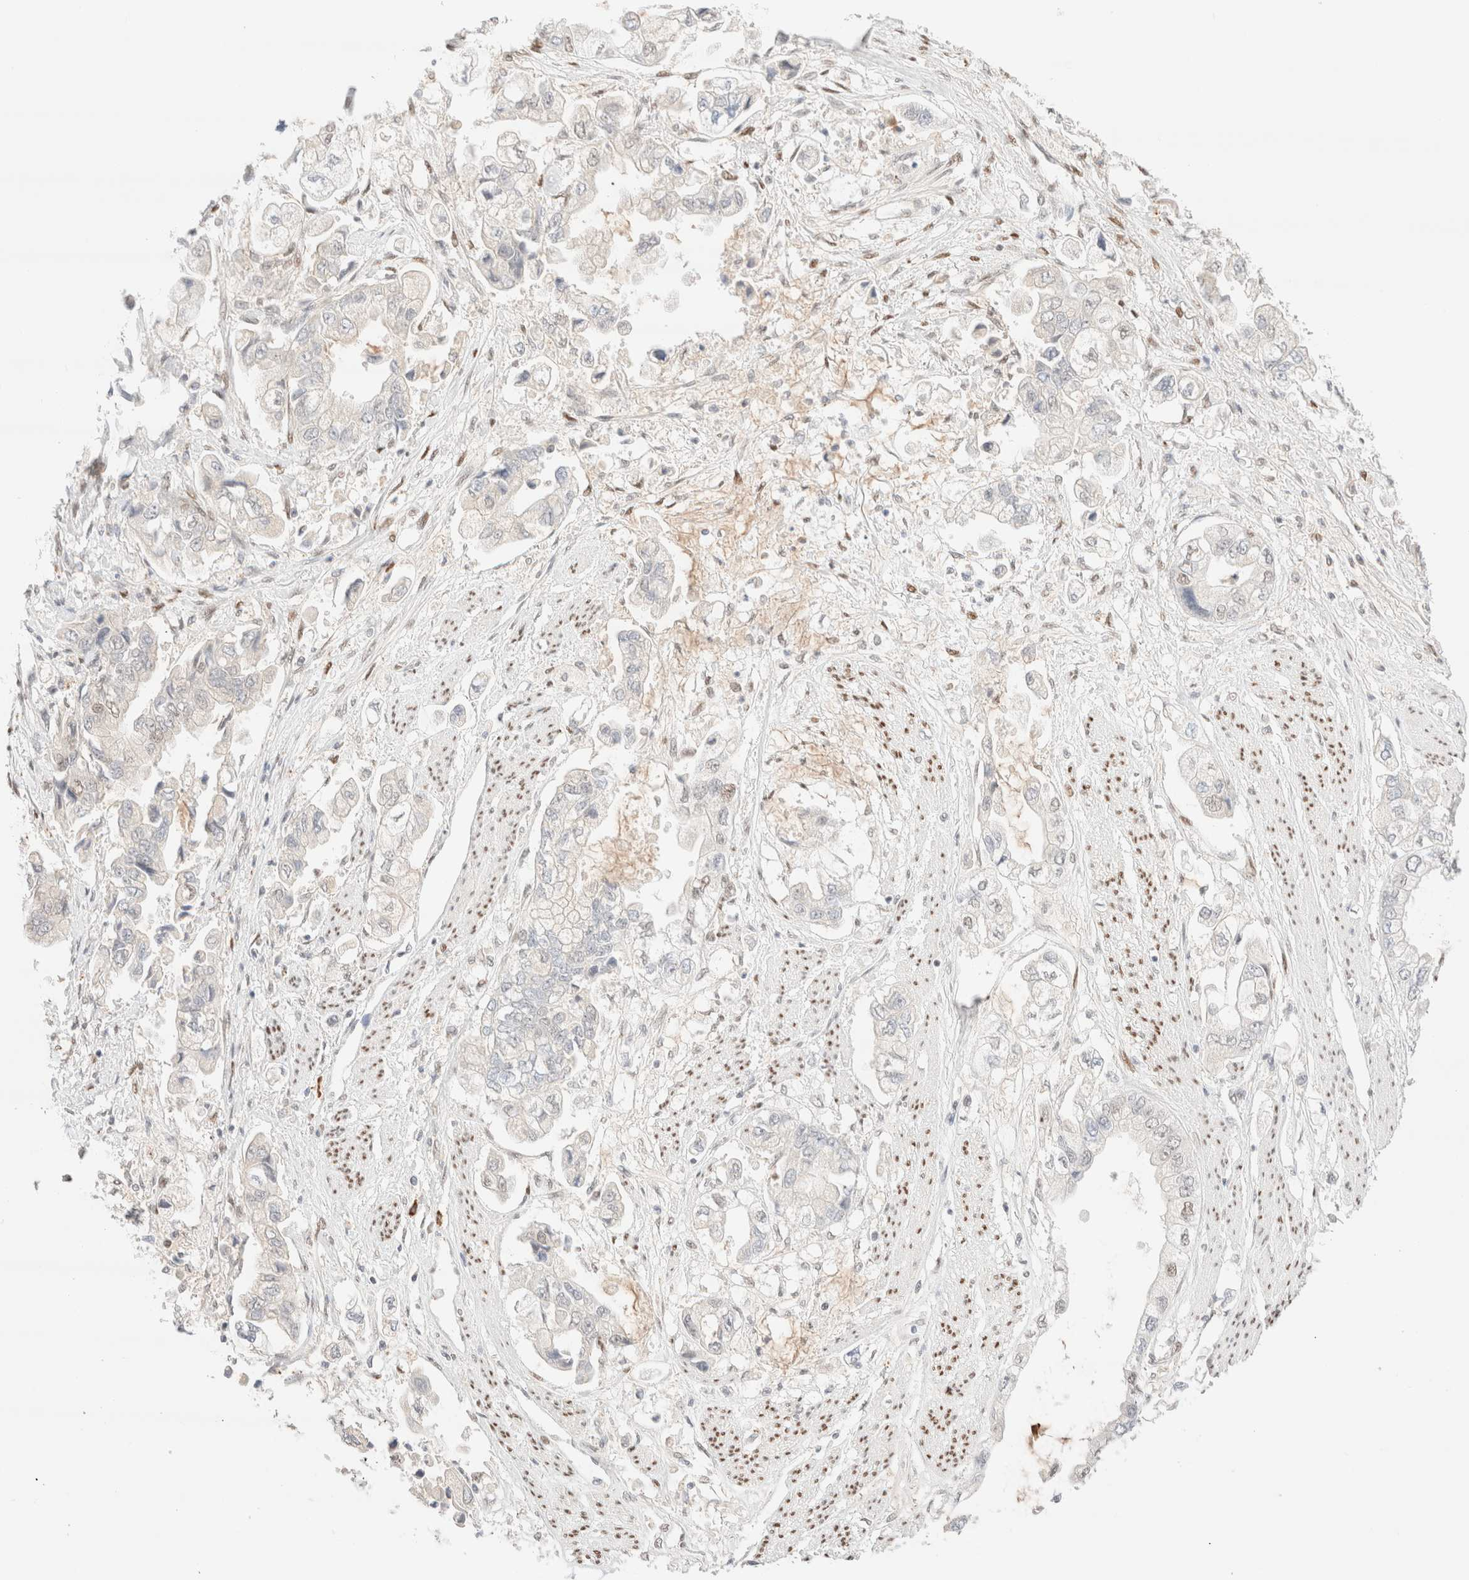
{"staining": {"intensity": "negative", "quantity": "none", "location": "none"}, "tissue": "stomach cancer", "cell_type": "Tumor cells", "image_type": "cancer", "snomed": [{"axis": "morphology", "description": "Adenocarcinoma, NOS"}, {"axis": "topography", "description": "Stomach"}], "caption": "IHC image of neoplastic tissue: human stomach cancer (adenocarcinoma) stained with DAB (3,3'-diaminobenzidine) exhibits no significant protein positivity in tumor cells.", "gene": "CIC", "patient": {"sex": "male", "age": 62}}